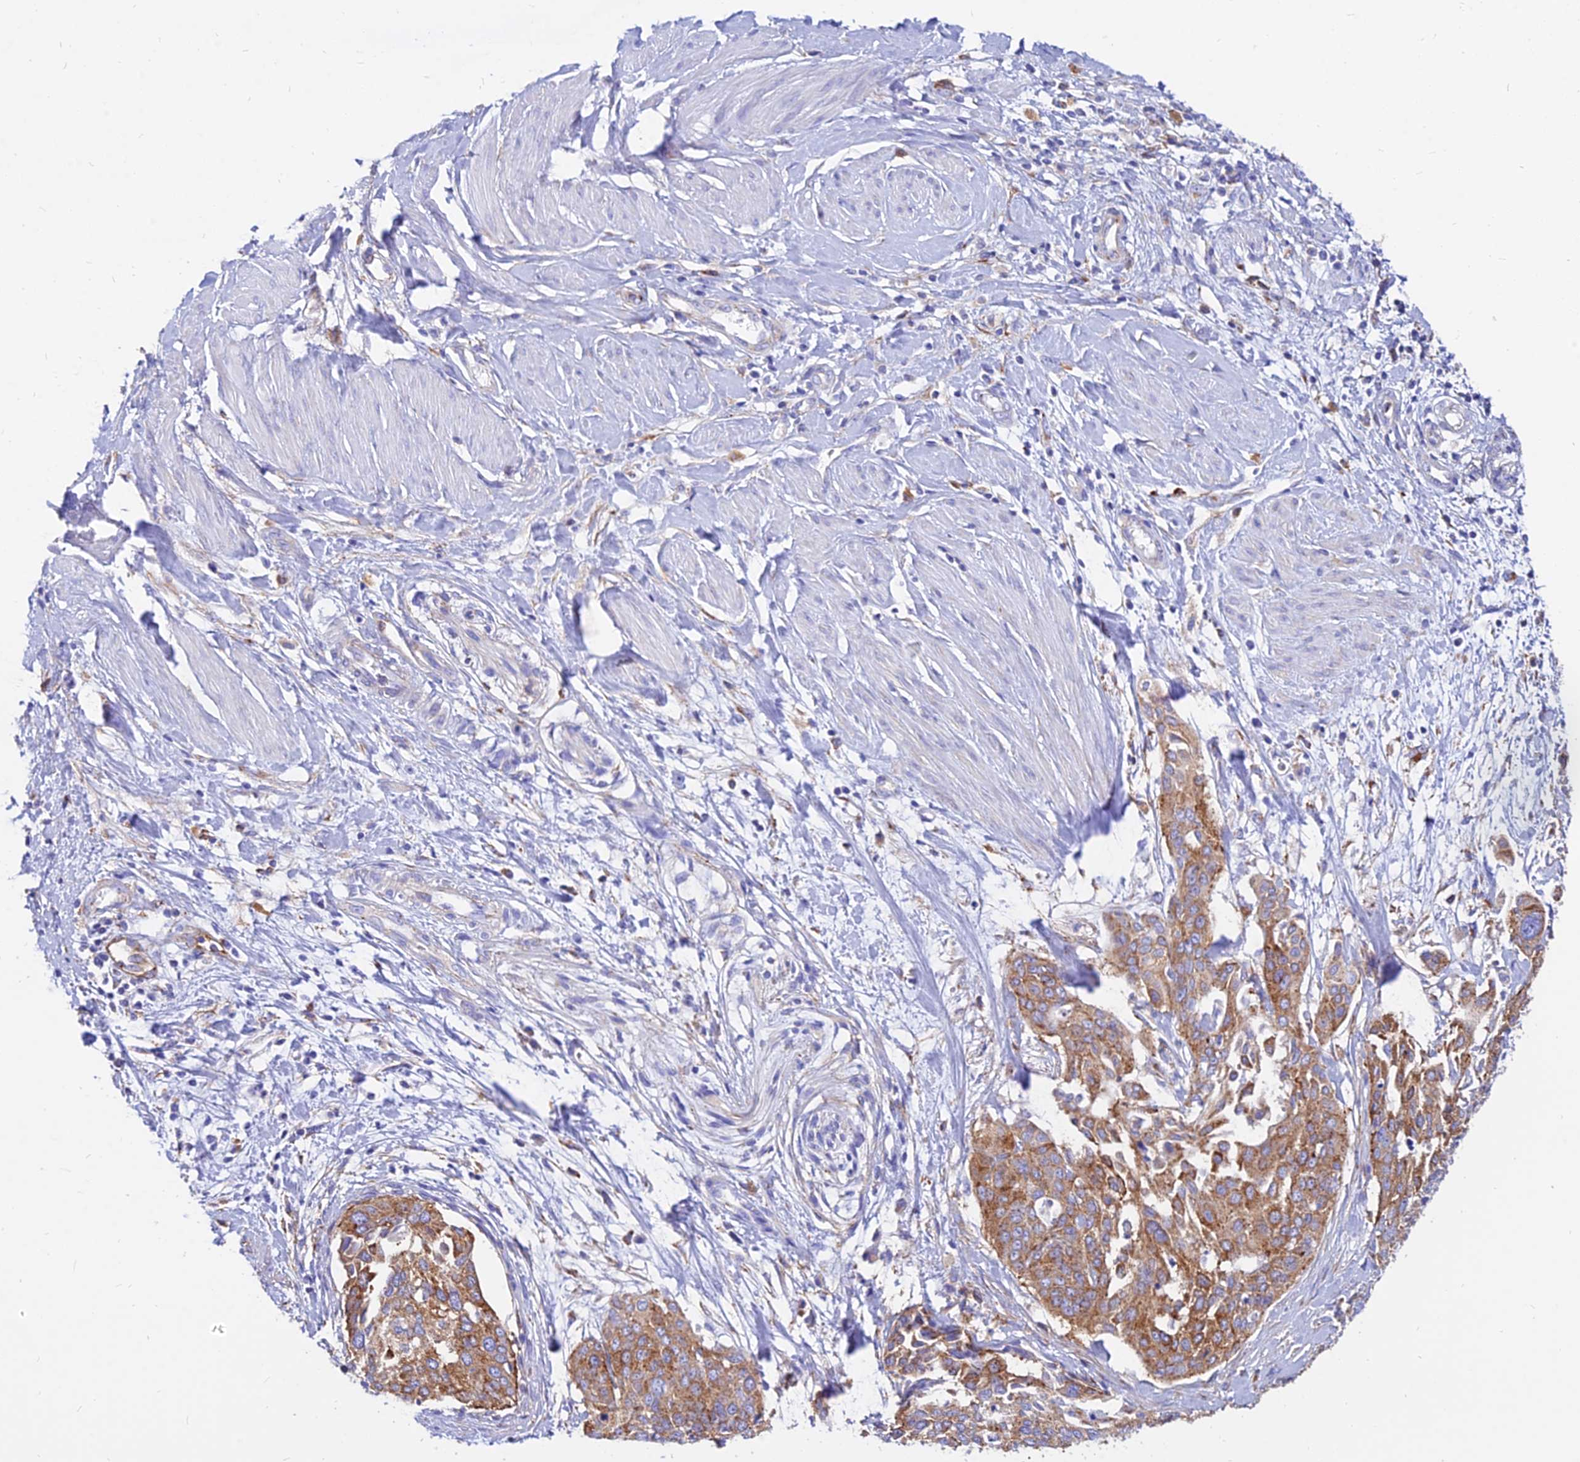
{"staining": {"intensity": "strong", "quantity": ">75%", "location": "cytoplasmic/membranous"}, "tissue": "cervical cancer", "cell_type": "Tumor cells", "image_type": "cancer", "snomed": [{"axis": "morphology", "description": "Squamous cell carcinoma, NOS"}, {"axis": "topography", "description": "Cervix"}], "caption": "Cervical cancer was stained to show a protein in brown. There is high levels of strong cytoplasmic/membranous staining in about >75% of tumor cells. (DAB IHC, brown staining for protein, blue staining for nuclei).", "gene": "AGTRAP", "patient": {"sex": "female", "age": 44}}